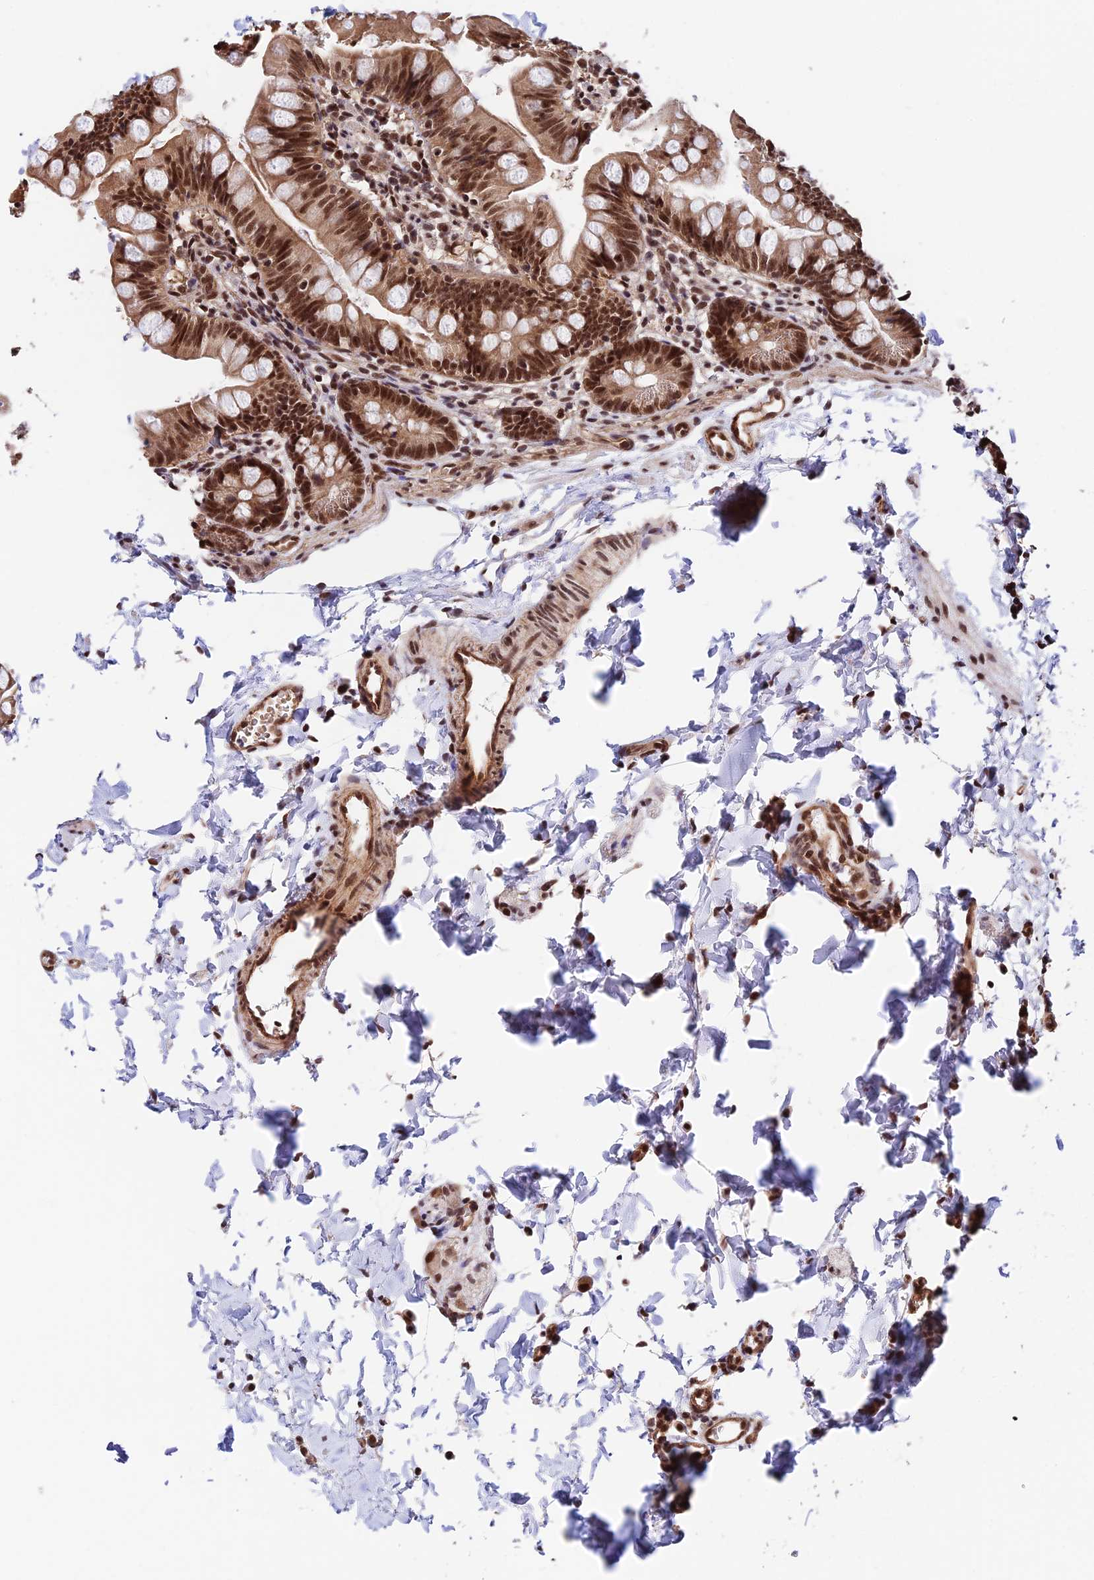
{"staining": {"intensity": "moderate", "quantity": ">75%", "location": "cytoplasmic/membranous,nuclear"}, "tissue": "small intestine", "cell_type": "Glandular cells", "image_type": "normal", "snomed": [{"axis": "morphology", "description": "Normal tissue, NOS"}, {"axis": "topography", "description": "Small intestine"}], "caption": "Brown immunohistochemical staining in unremarkable human small intestine exhibits moderate cytoplasmic/membranous,nuclear positivity in approximately >75% of glandular cells. The staining was performed using DAB, with brown indicating positive protein expression. Nuclei are stained blue with hematoxylin.", "gene": "RBM42", "patient": {"sex": "male", "age": 7}}